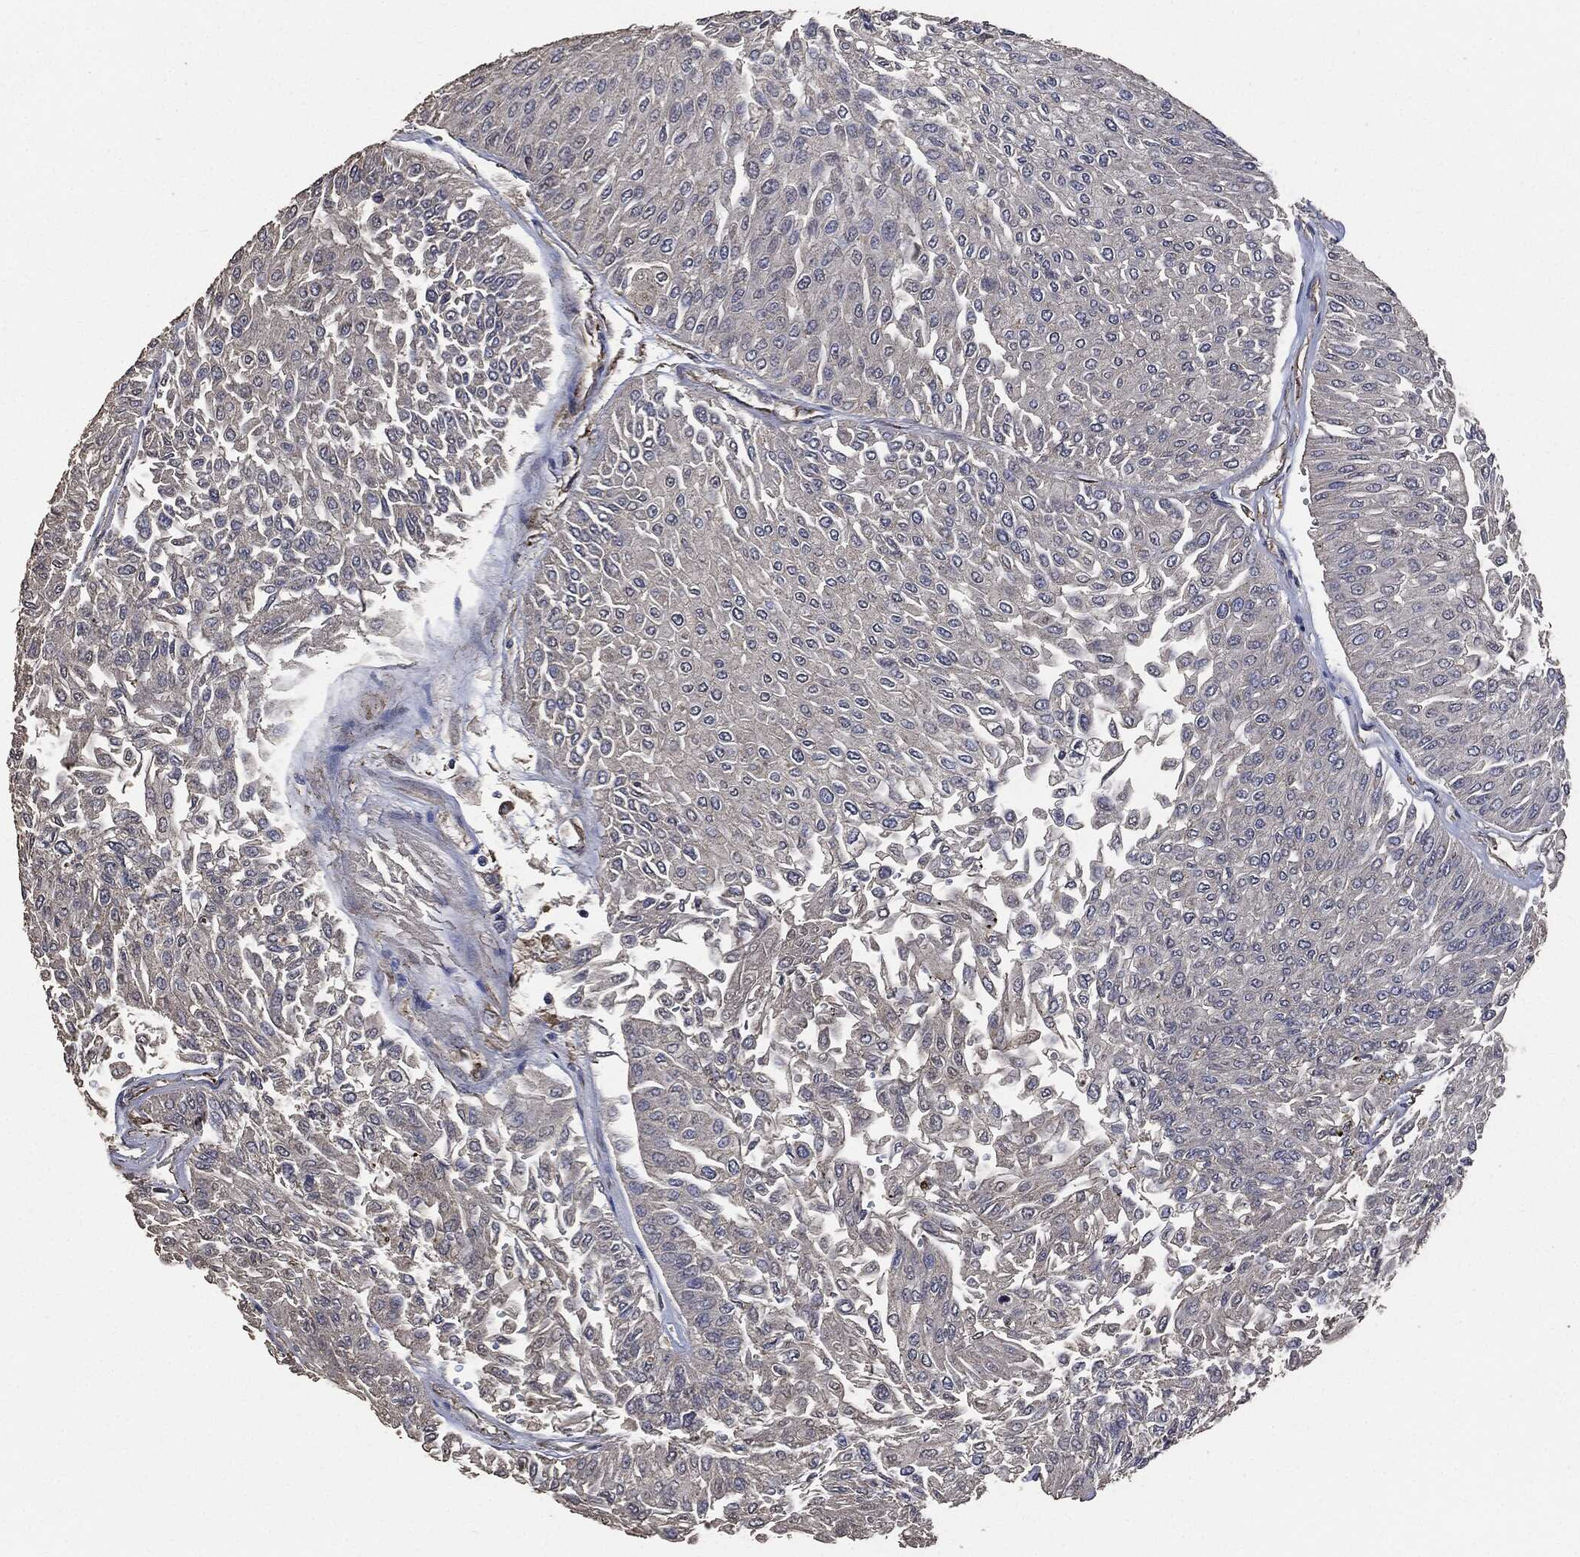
{"staining": {"intensity": "negative", "quantity": "none", "location": "none"}, "tissue": "urothelial cancer", "cell_type": "Tumor cells", "image_type": "cancer", "snomed": [{"axis": "morphology", "description": "Urothelial carcinoma, Low grade"}, {"axis": "topography", "description": "Urinary bladder"}], "caption": "DAB immunohistochemical staining of urothelial cancer reveals no significant expression in tumor cells. (DAB (3,3'-diaminobenzidine) IHC, high magnification).", "gene": "STK3", "patient": {"sex": "male", "age": 67}}